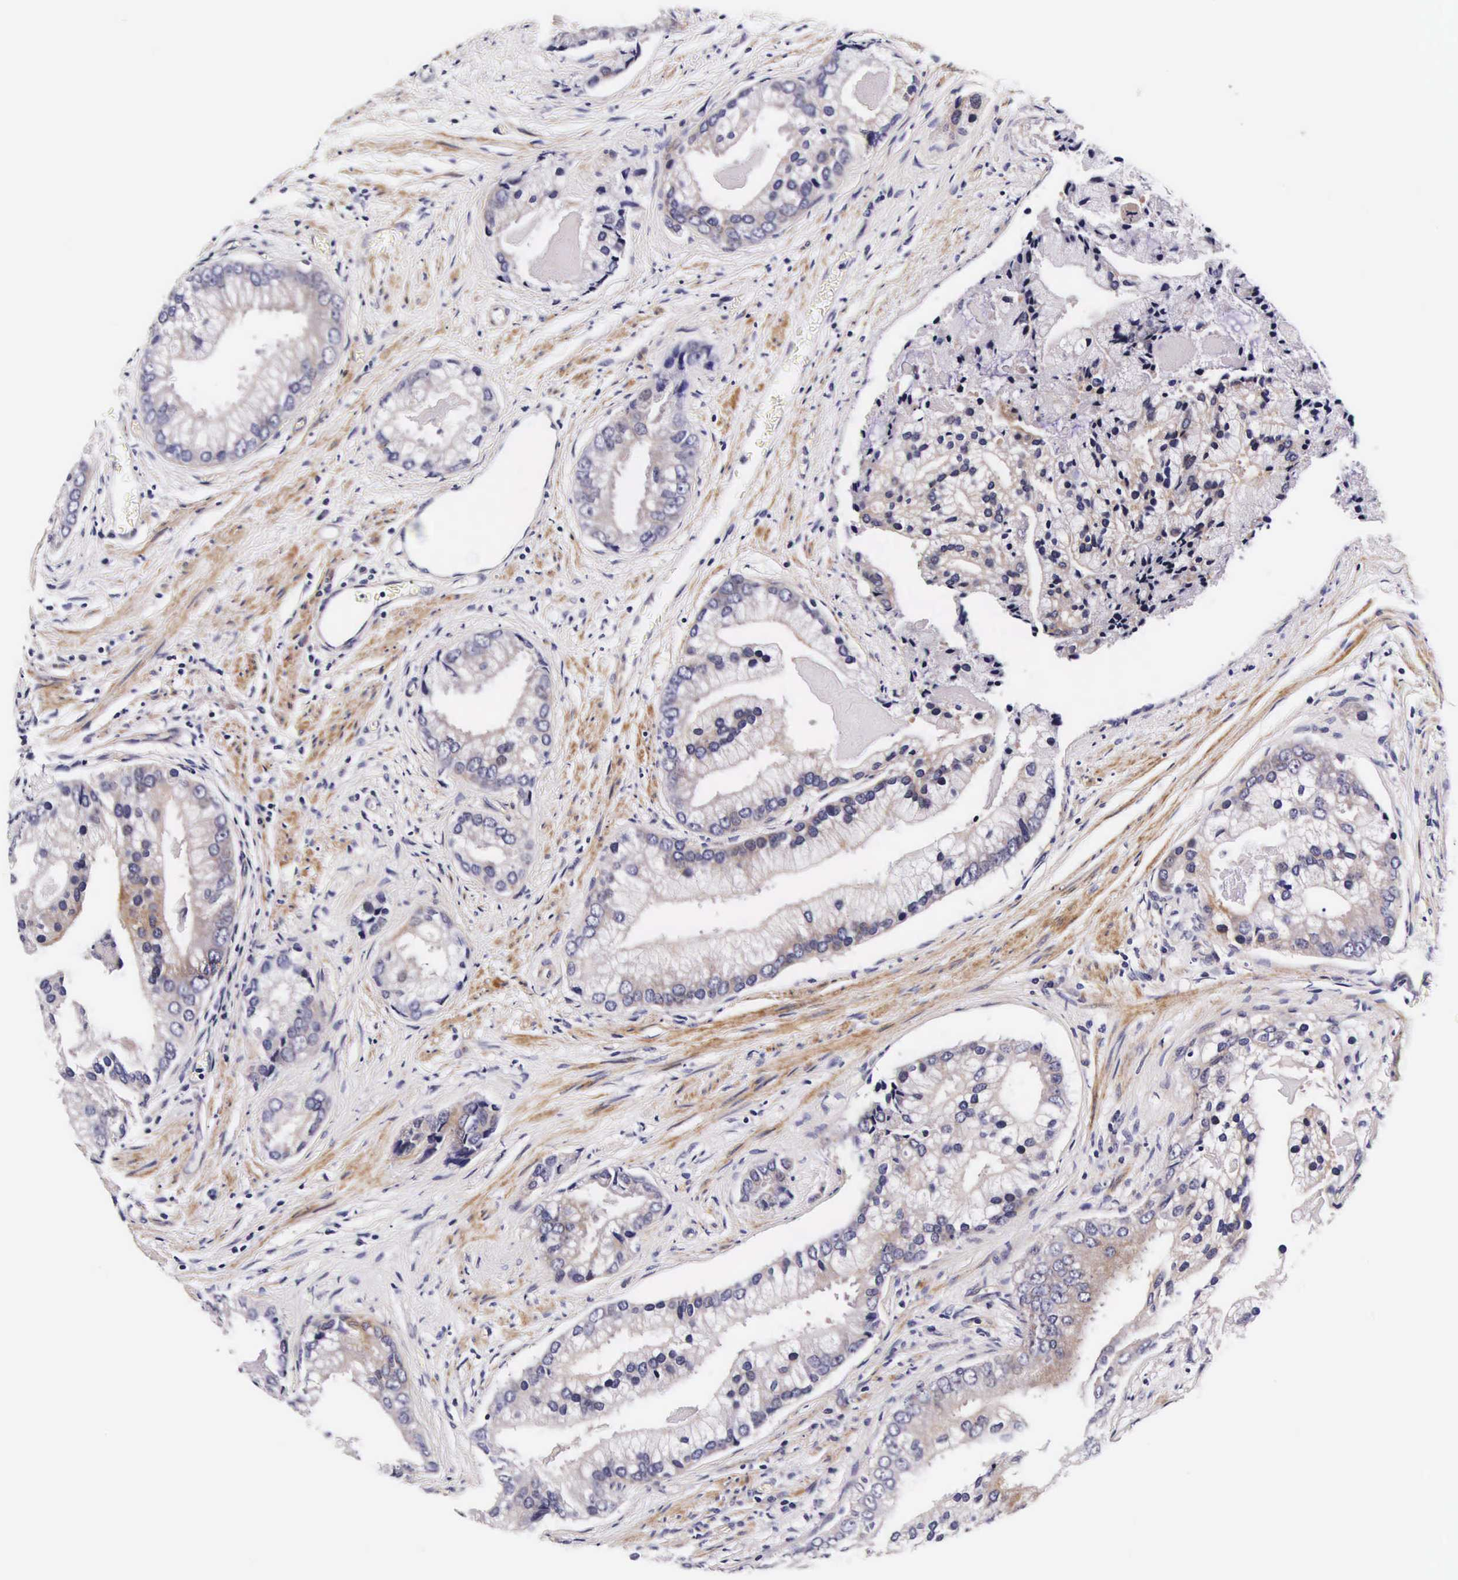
{"staining": {"intensity": "negative", "quantity": "none", "location": "none"}, "tissue": "prostate cancer", "cell_type": "Tumor cells", "image_type": "cancer", "snomed": [{"axis": "morphology", "description": "Adenocarcinoma, Low grade"}, {"axis": "topography", "description": "Prostate"}], "caption": "Image shows no significant protein expression in tumor cells of prostate cancer.", "gene": "UPRT", "patient": {"sex": "male", "age": 71}}